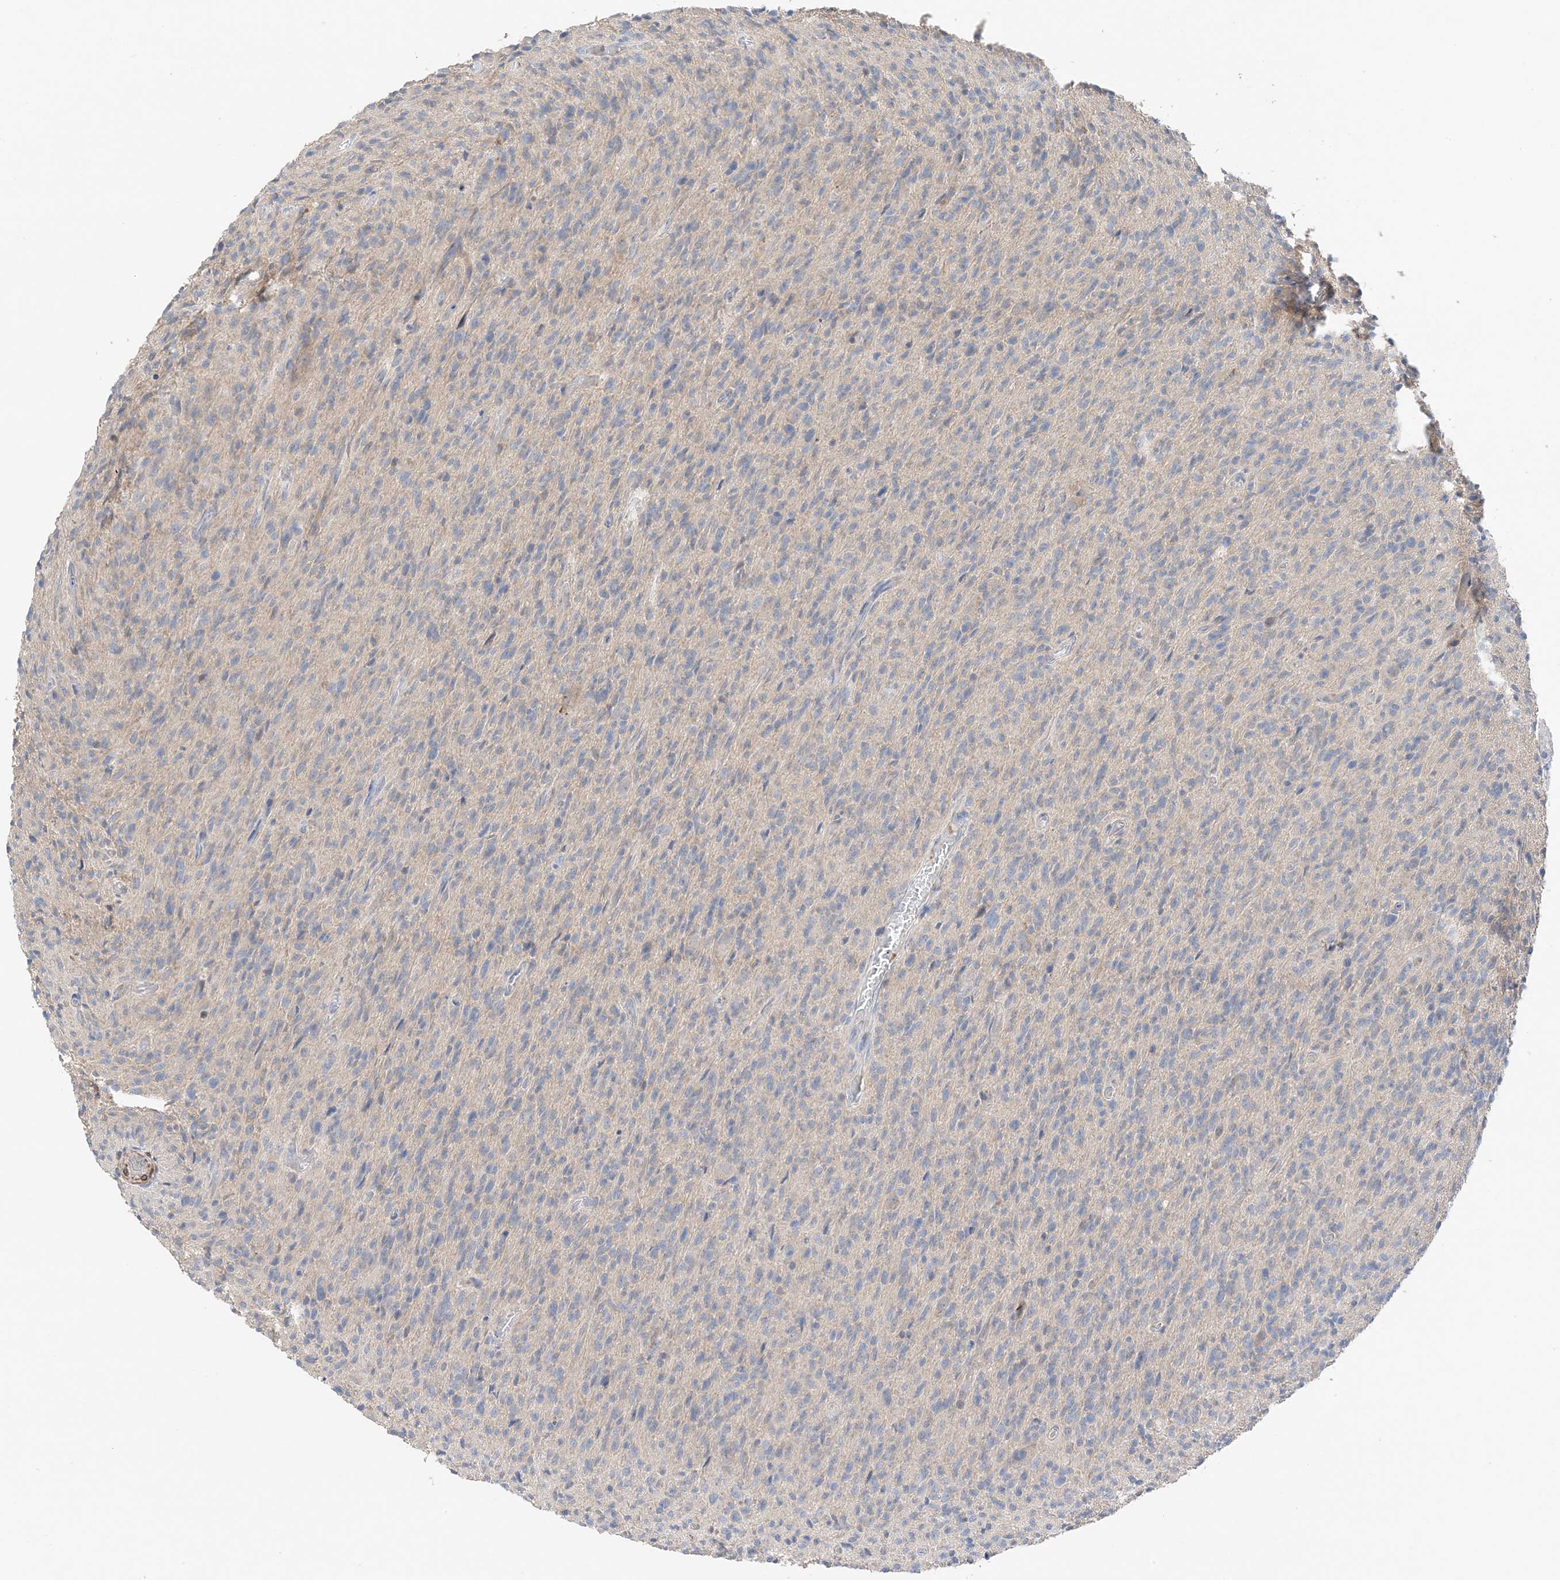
{"staining": {"intensity": "negative", "quantity": "none", "location": "none"}, "tissue": "glioma", "cell_type": "Tumor cells", "image_type": "cancer", "snomed": [{"axis": "morphology", "description": "Glioma, malignant, High grade"}, {"axis": "topography", "description": "Brain"}], "caption": "Tumor cells are negative for protein expression in human malignant glioma (high-grade). Nuclei are stained in blue.", "gene": "KIFBP", "patient": {"sex": "female", "age": 57}}